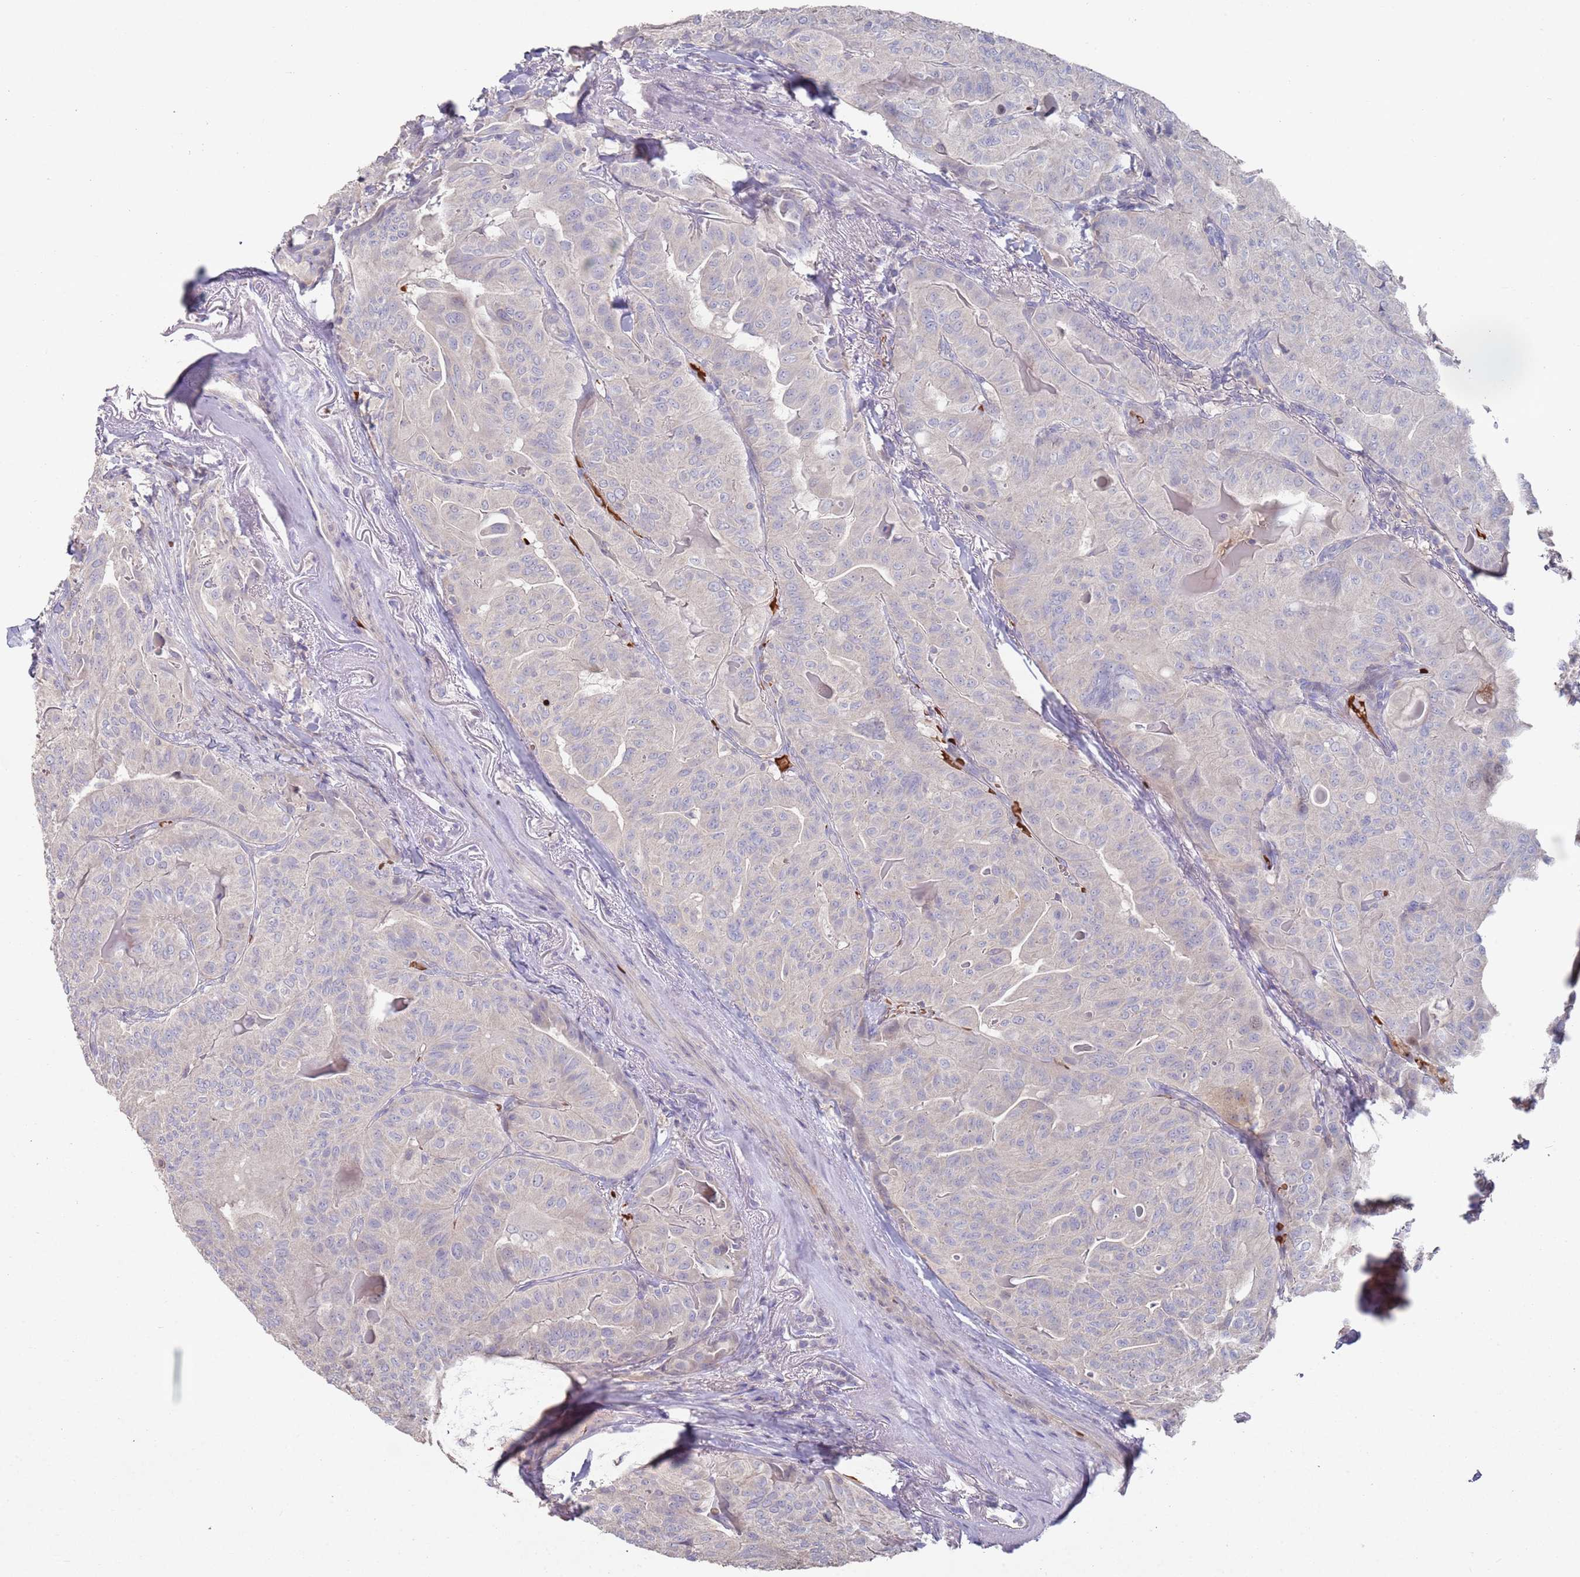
{"staining": {"intensity": "negative", "quantity": "none", "location": "none"}, "tissue": "thyroid cancer", "cell_type": "Tumor cells", "image_type": "cancer", "snomed": [{"axis": "morphology", "description": "Papillary adenocarcinoma, NOS"}, {"axis": "topography", "description": "Thyroid gland"}], "caption": "Immunohistochemical staining of human papillary adenocarcinoma (thyroid) shows no significant expression in tumor cells.", "gene": "LACC1", "patient": {"sex": "female", "age": 68}}